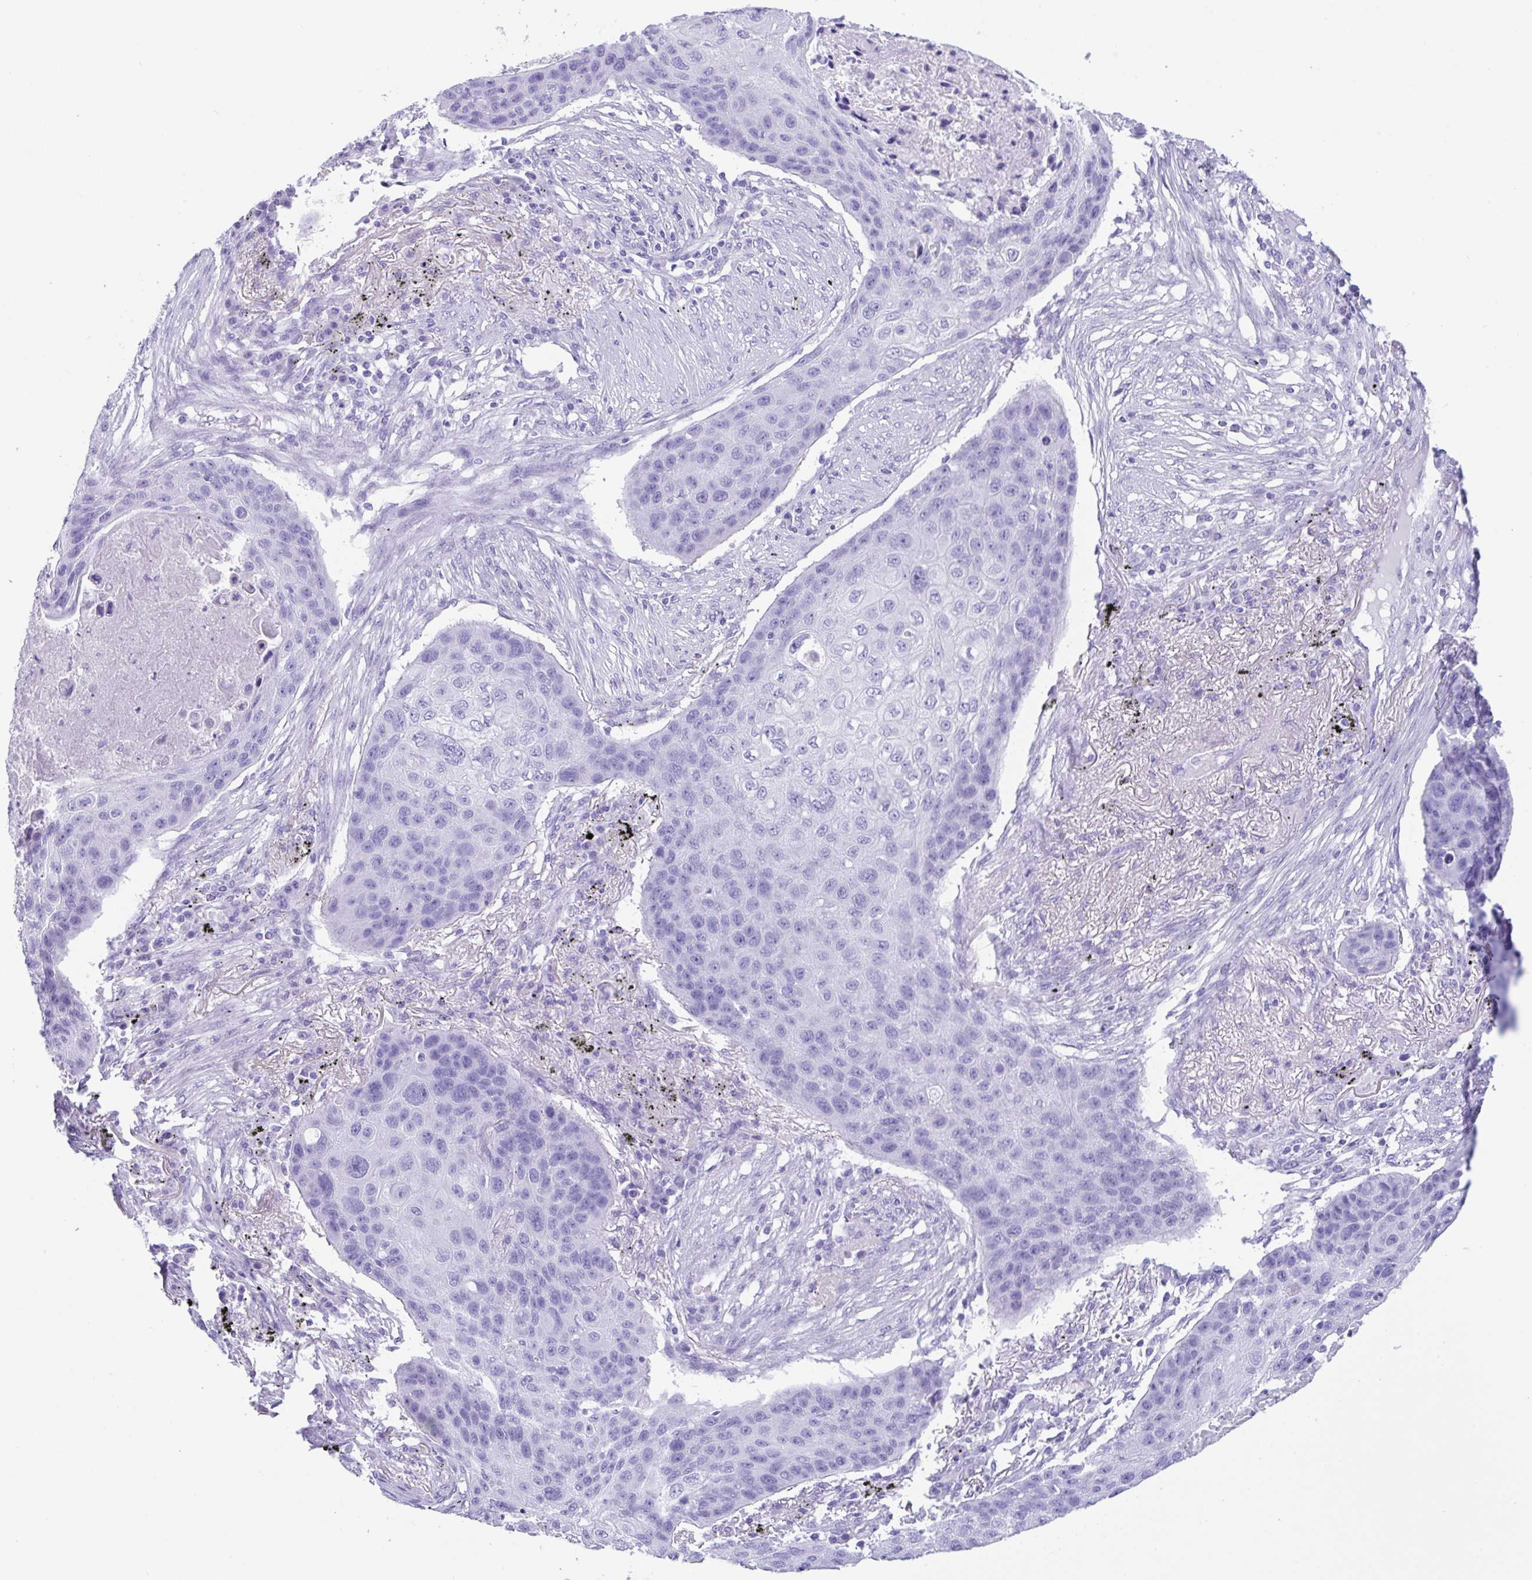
{"staining": {"intensity": "negative", "quantity": "none", "location": "none"}, "tissue": "lung cancer", "cell_type": "Tumor cells", "image_type": "cancer", "snomed": [{"axis": "morphology", "description": "Squamous cell carcinoma, NOS"}, {"axis": "topography", "description": "Lung"}], "caption": "Squamous cell carcinoma (lung) was stained to show a protein in brown. There is no significant positivity in tumor cells.", "gene": "CPA1", "patient": {"sex": "female", "age": 63}}